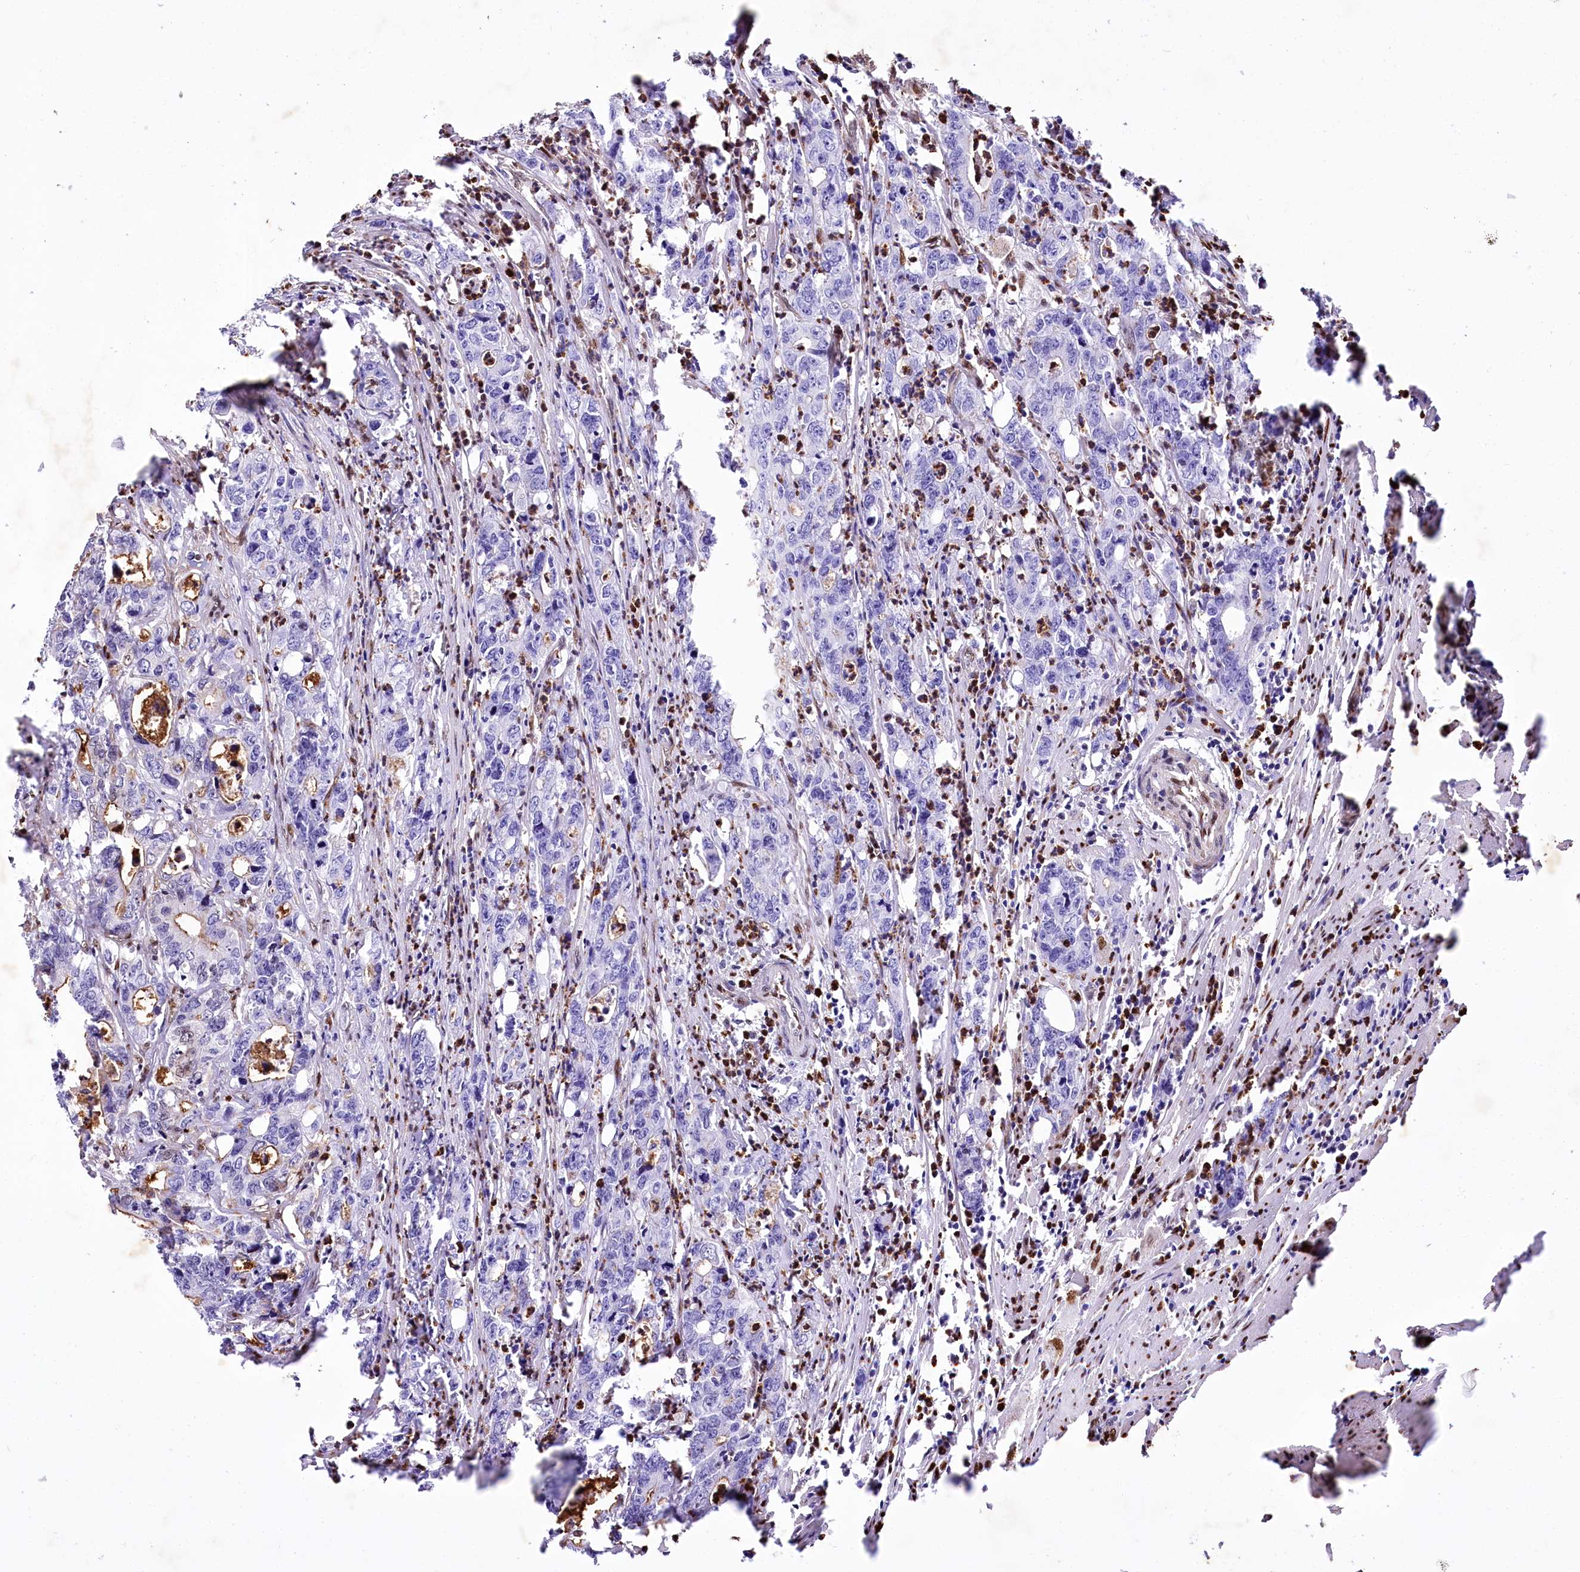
{"staining": {"intensity": "negative", "quantity": "none", "location": "none"}, "tissue": "colorectal cancer", "cell_type": "Tumor cells", "image_type": "cancer", "snomed": [{"axis": "morphology", "description": "Adenocarcinoma, NOS"}, {"axis": "topography", "description": "Colon"}], "caption": "DAB (3,3'-diaminobenzidine) immunohistochemical staining of human colorectal adenocarcinoma reveals no significant staining in tumor cells.", "gene": "PTMS", "patient": {"sex": "female", "age": 75}}